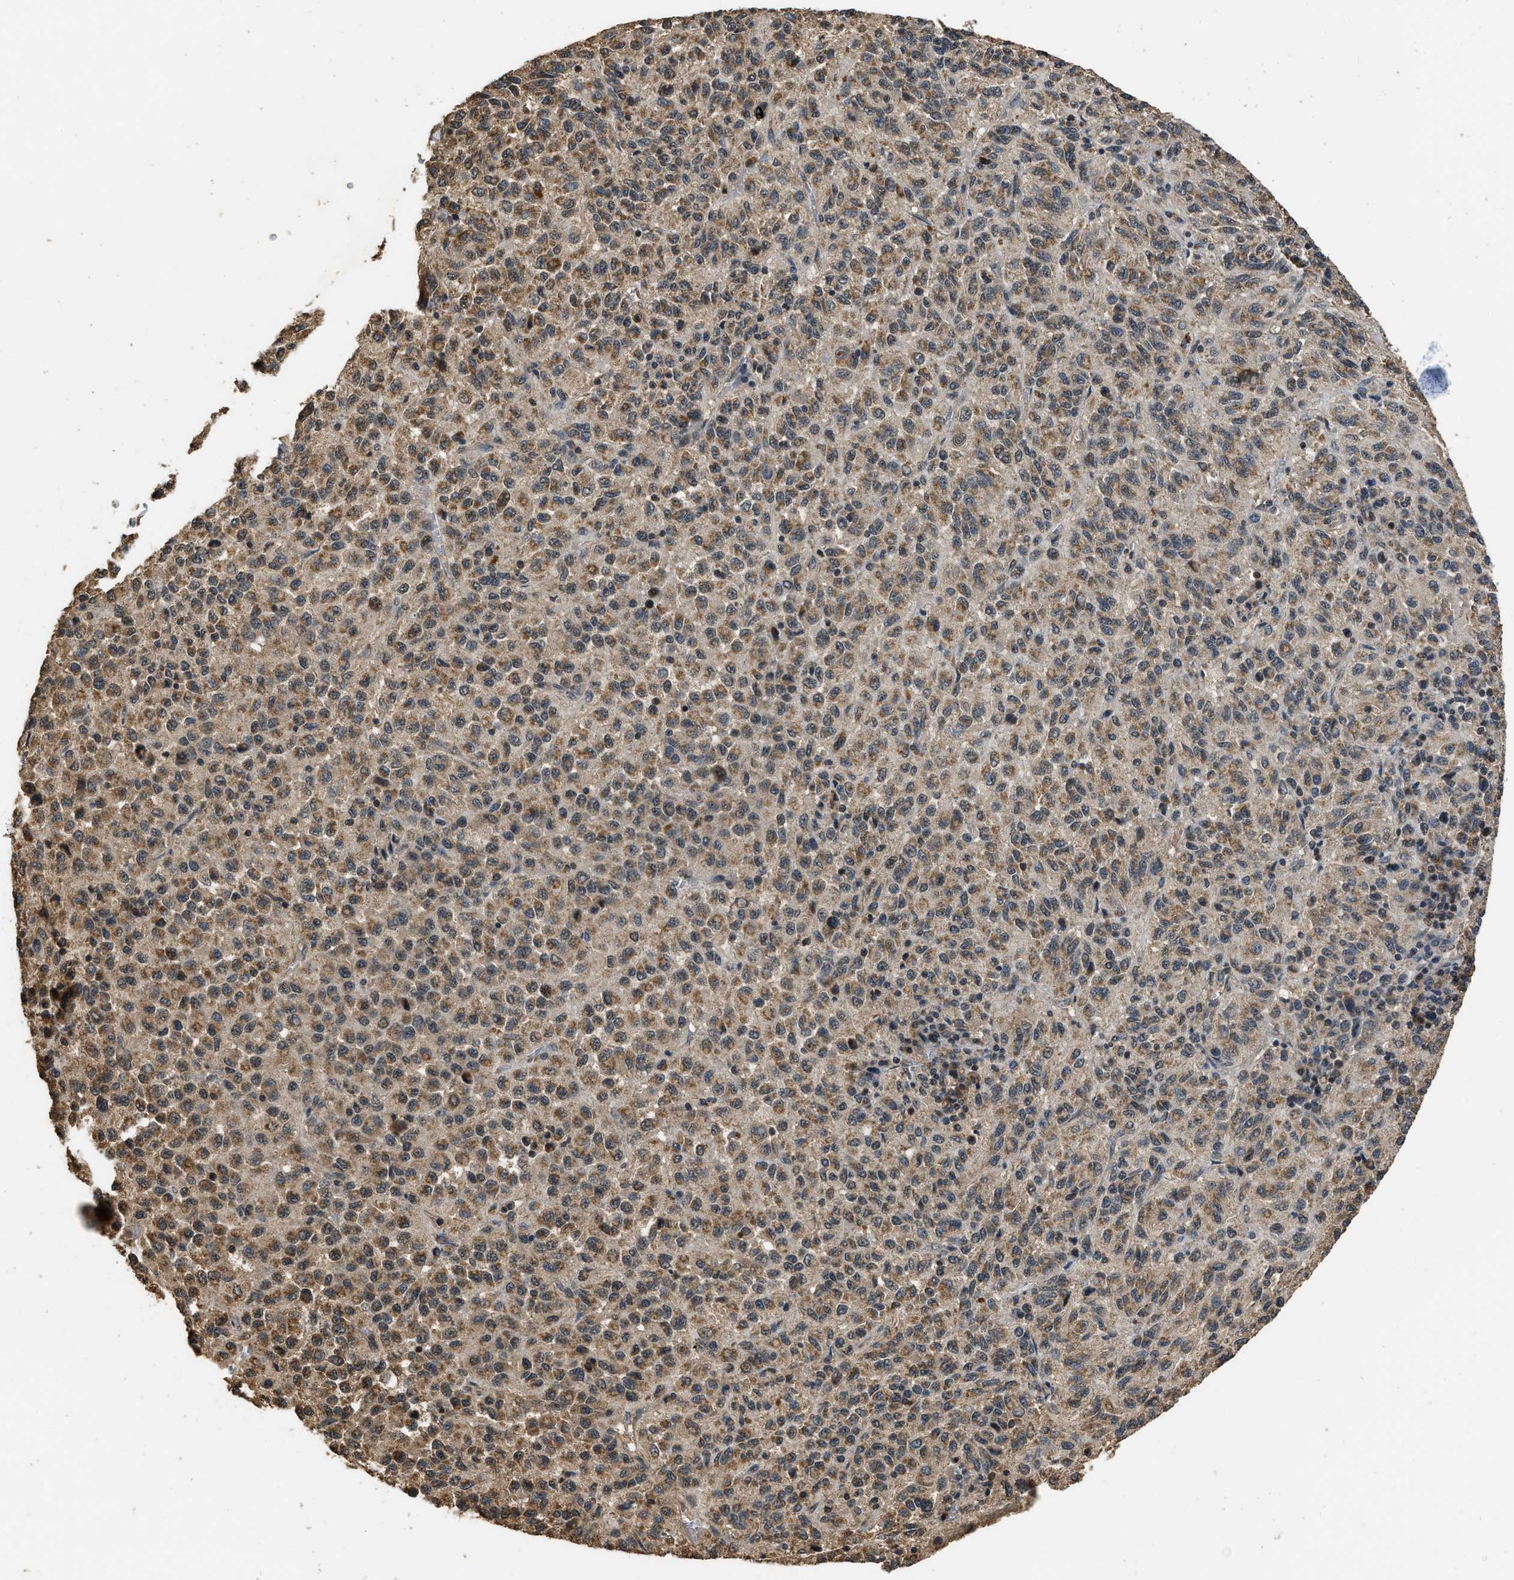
{"staining": {"intensity": "moderate", "quantity": ">75%", "location": "cytoplasmic/membranous"}, "tissue": "melanoma", "cell_type": "Tumor cells", "image_type": "cancer", "snomed": [{"axis": "morphology", "description": "Malignant melanoma, Metastatic site"}, {"axis": "topography", "description": "Lung"}], "caption": "Immunohistochemical staining of human melanoma demonstrates medium levels of moderate cytoplasmic/membranous positivity in about >75% of tumor cells. The staining was performed using DAB (3,3'-diaminobenzidine) to visualize the protein expression in brown, while the nuclei were stained in blue with hematoxylin (Magnification: 20x).", "gene": "DENND6B", "patient": {"sex": "male", "age": 64}}